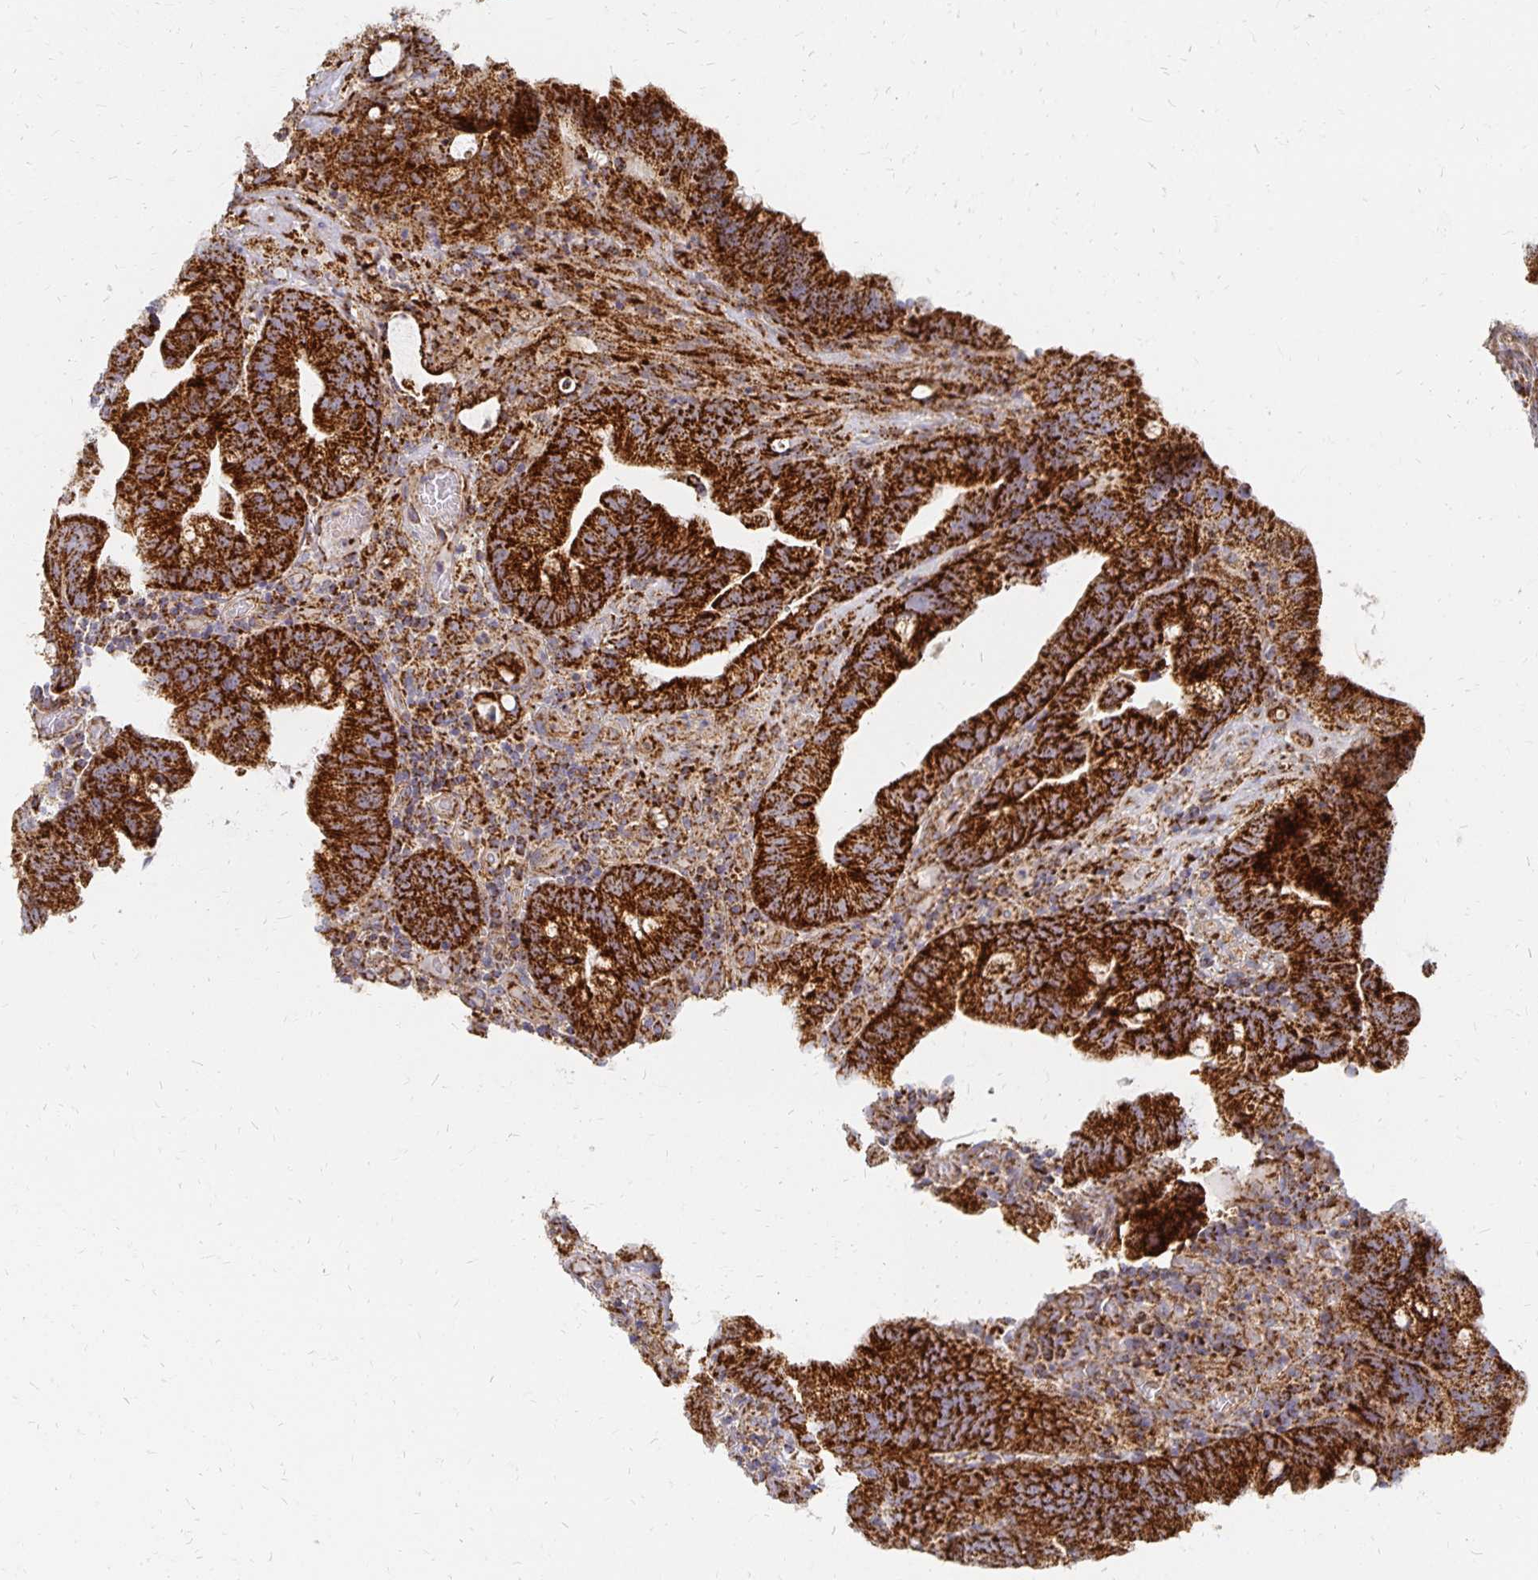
{"staining": {"intensity": "strong", "quantity": ">75%", "location": "cytoplasmic/membranous"}, "tissue": "colorectal cancer", "cell_type": "Tumor cells", "image_type": "cancer", "snomed": [{"axis": "morphology", "description": "Adenocarcinoma, NOS"}, {"axis": "topography", "description": "Colon"}], "caption": "High-power microscopy captured an immunohistochemistry (IHC) histopathology image of colorectal cancer, revealing strong cytoplasmic/membranous positivity in approximately >75% of tumor cells. The protein of interest is stained brown, and the nuclei are stained in blue (DAB IHC with brightfield microscopy, high magnification).", "gene": "STOML2", "patient": {"sex": "male", "age": 62}}